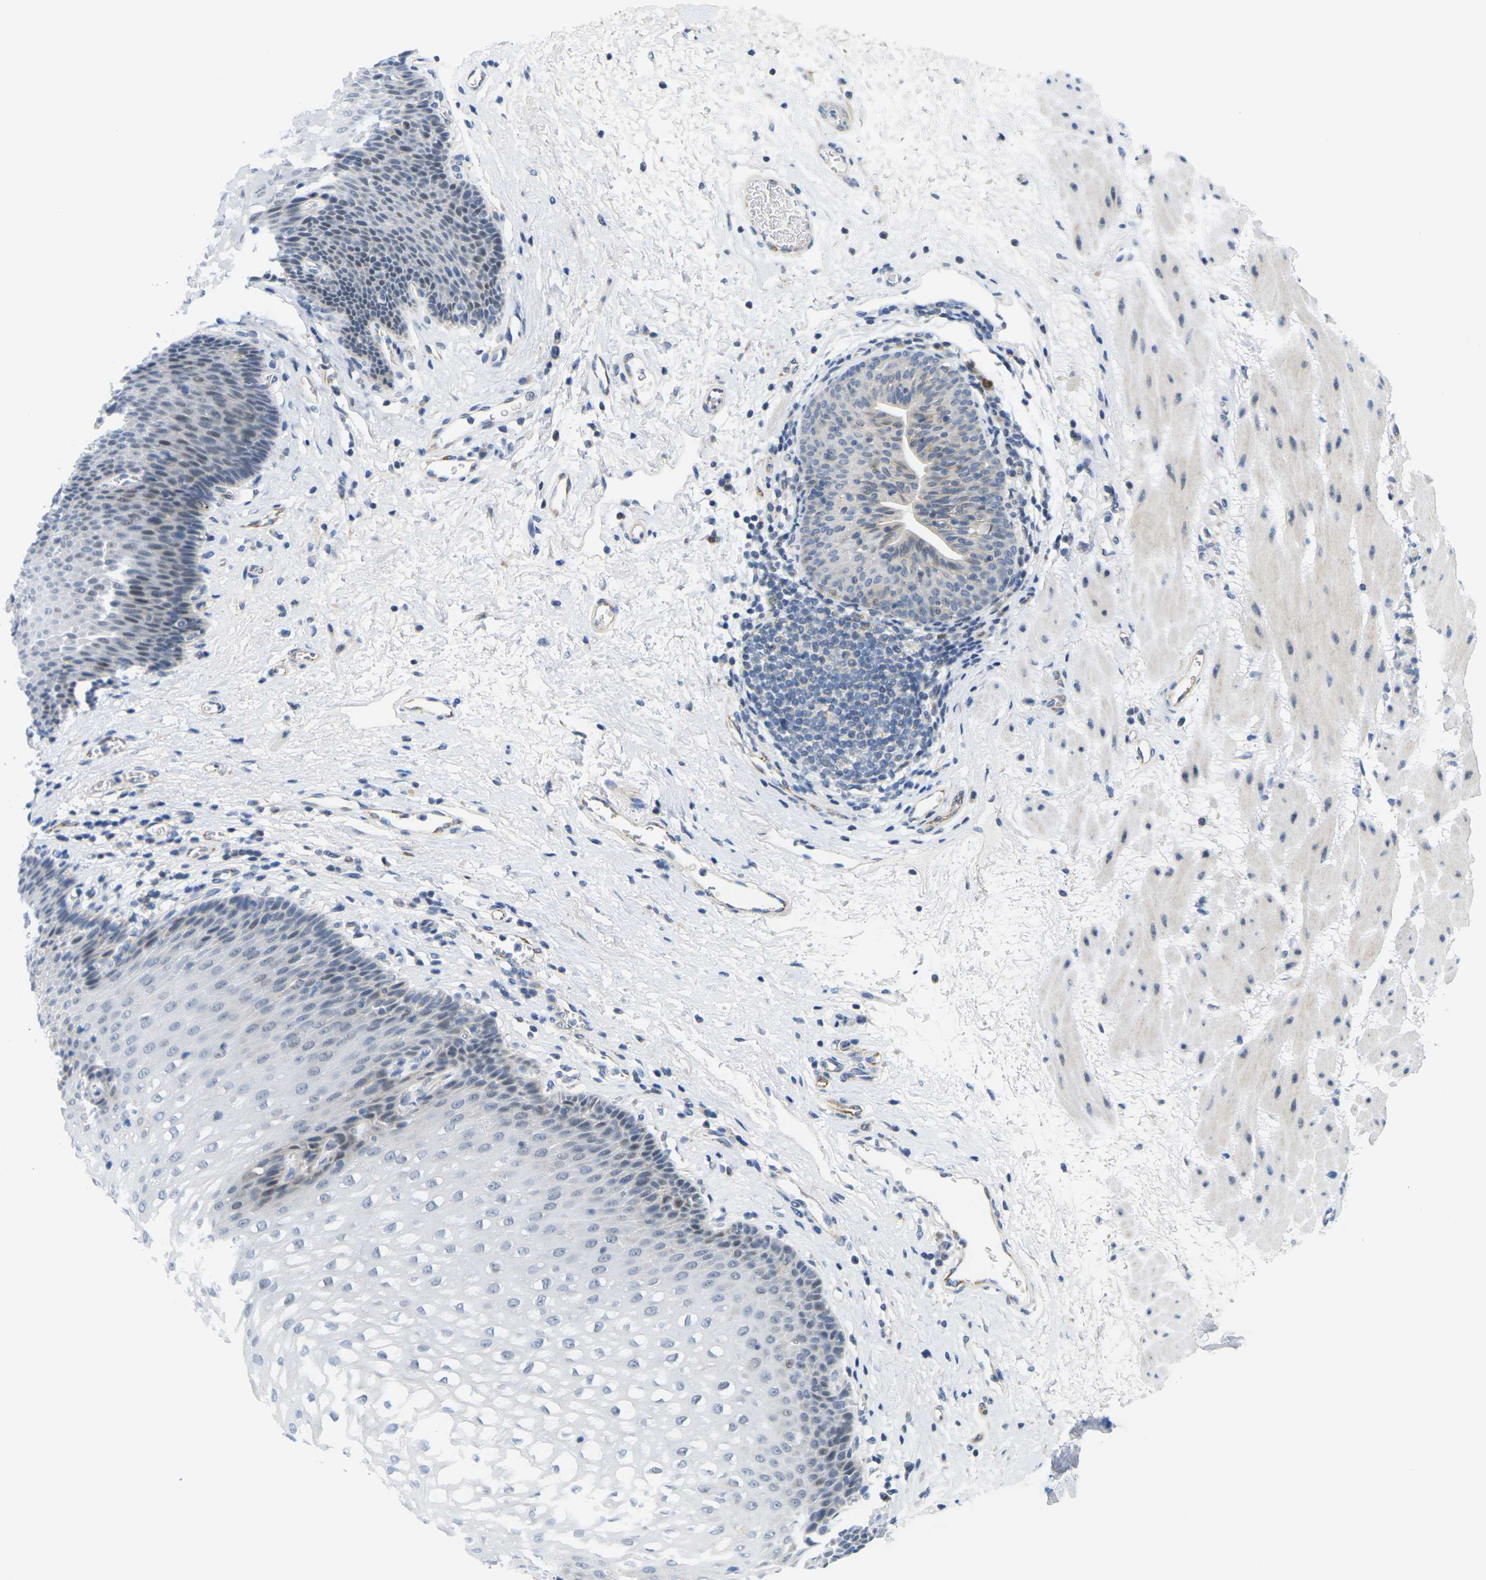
{"staining": {"intensity": "weak", "quantity": "<25%", "location": "cytoplasmic/membranous"}, "tissue": "esophagus", "cell_type": "Squamous epithelial cells", "image_type": "normal", "snomed": [{"axis": "morphology", "description": "Normal tissue, NOS"}, {"axis": "topography", "description": "Esophagus"}], "caption": "Squamous epithelial cells show no significant protein positivity in benign esophagus. (DAB immunohistochemistry with hematoxylin counter stain).", "gene": "OTOF", "patient": {"sex": "male", "age": 48}}